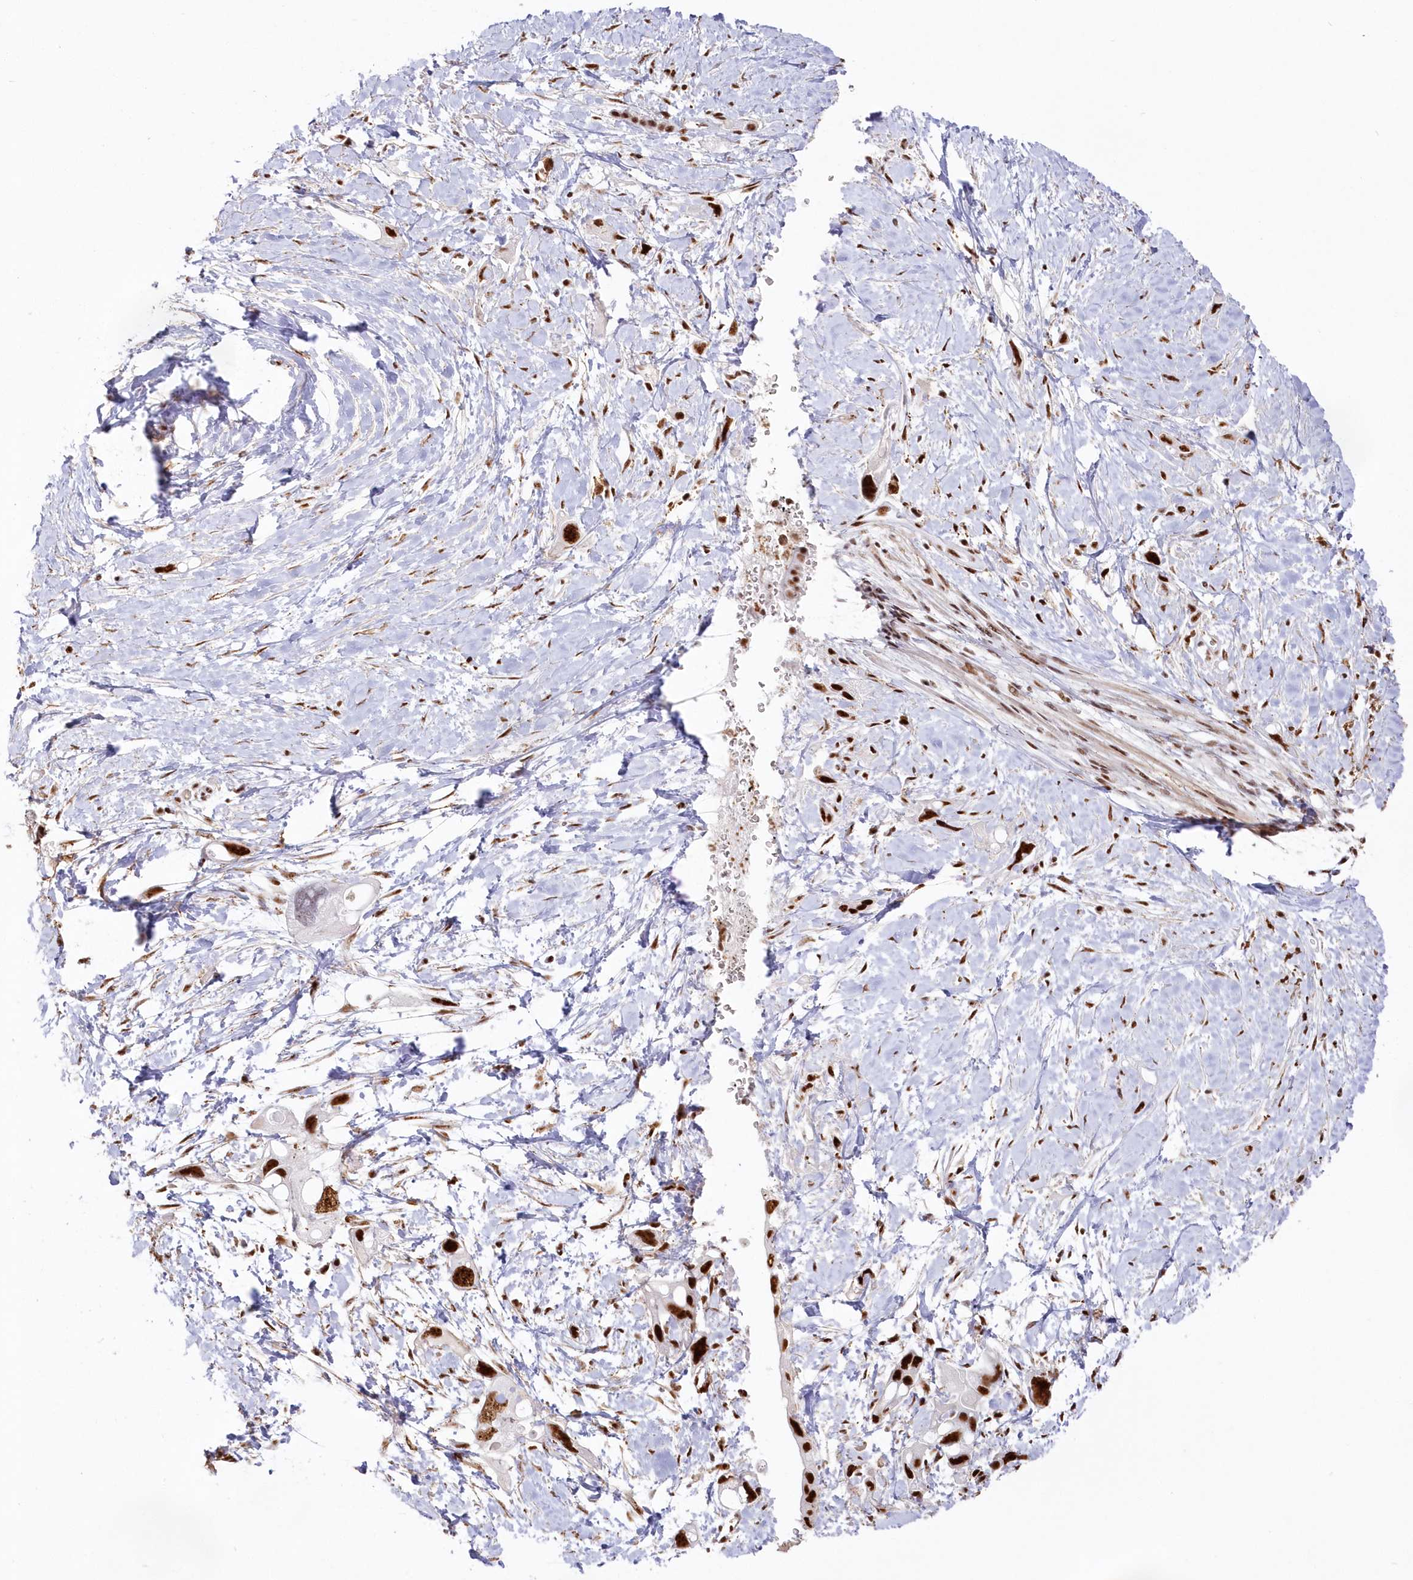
{"staining": {"intensity": "strong", "quantity": ">75%", "location": "nuclear"}, "tissue": "pancreatic cancer", "cell_type": "Tumor cells", "image_type": "cancer", "snomed": [{"axis": "morphology", "description": "Adenocarcinoma, NOS"}, {"axis": "topography", "description": "Pancreas"}], "caption": "Adenocarcinoma (pancreatic) tissue demonstrates strong nuclear staining in about >75% of tumor cells Immunohistochemistry (ihc) stains the protein of interest in brown and the nuclei are stained blue.", "gene": "DDX46", "patient": {"sex": "female", "age": 56}}